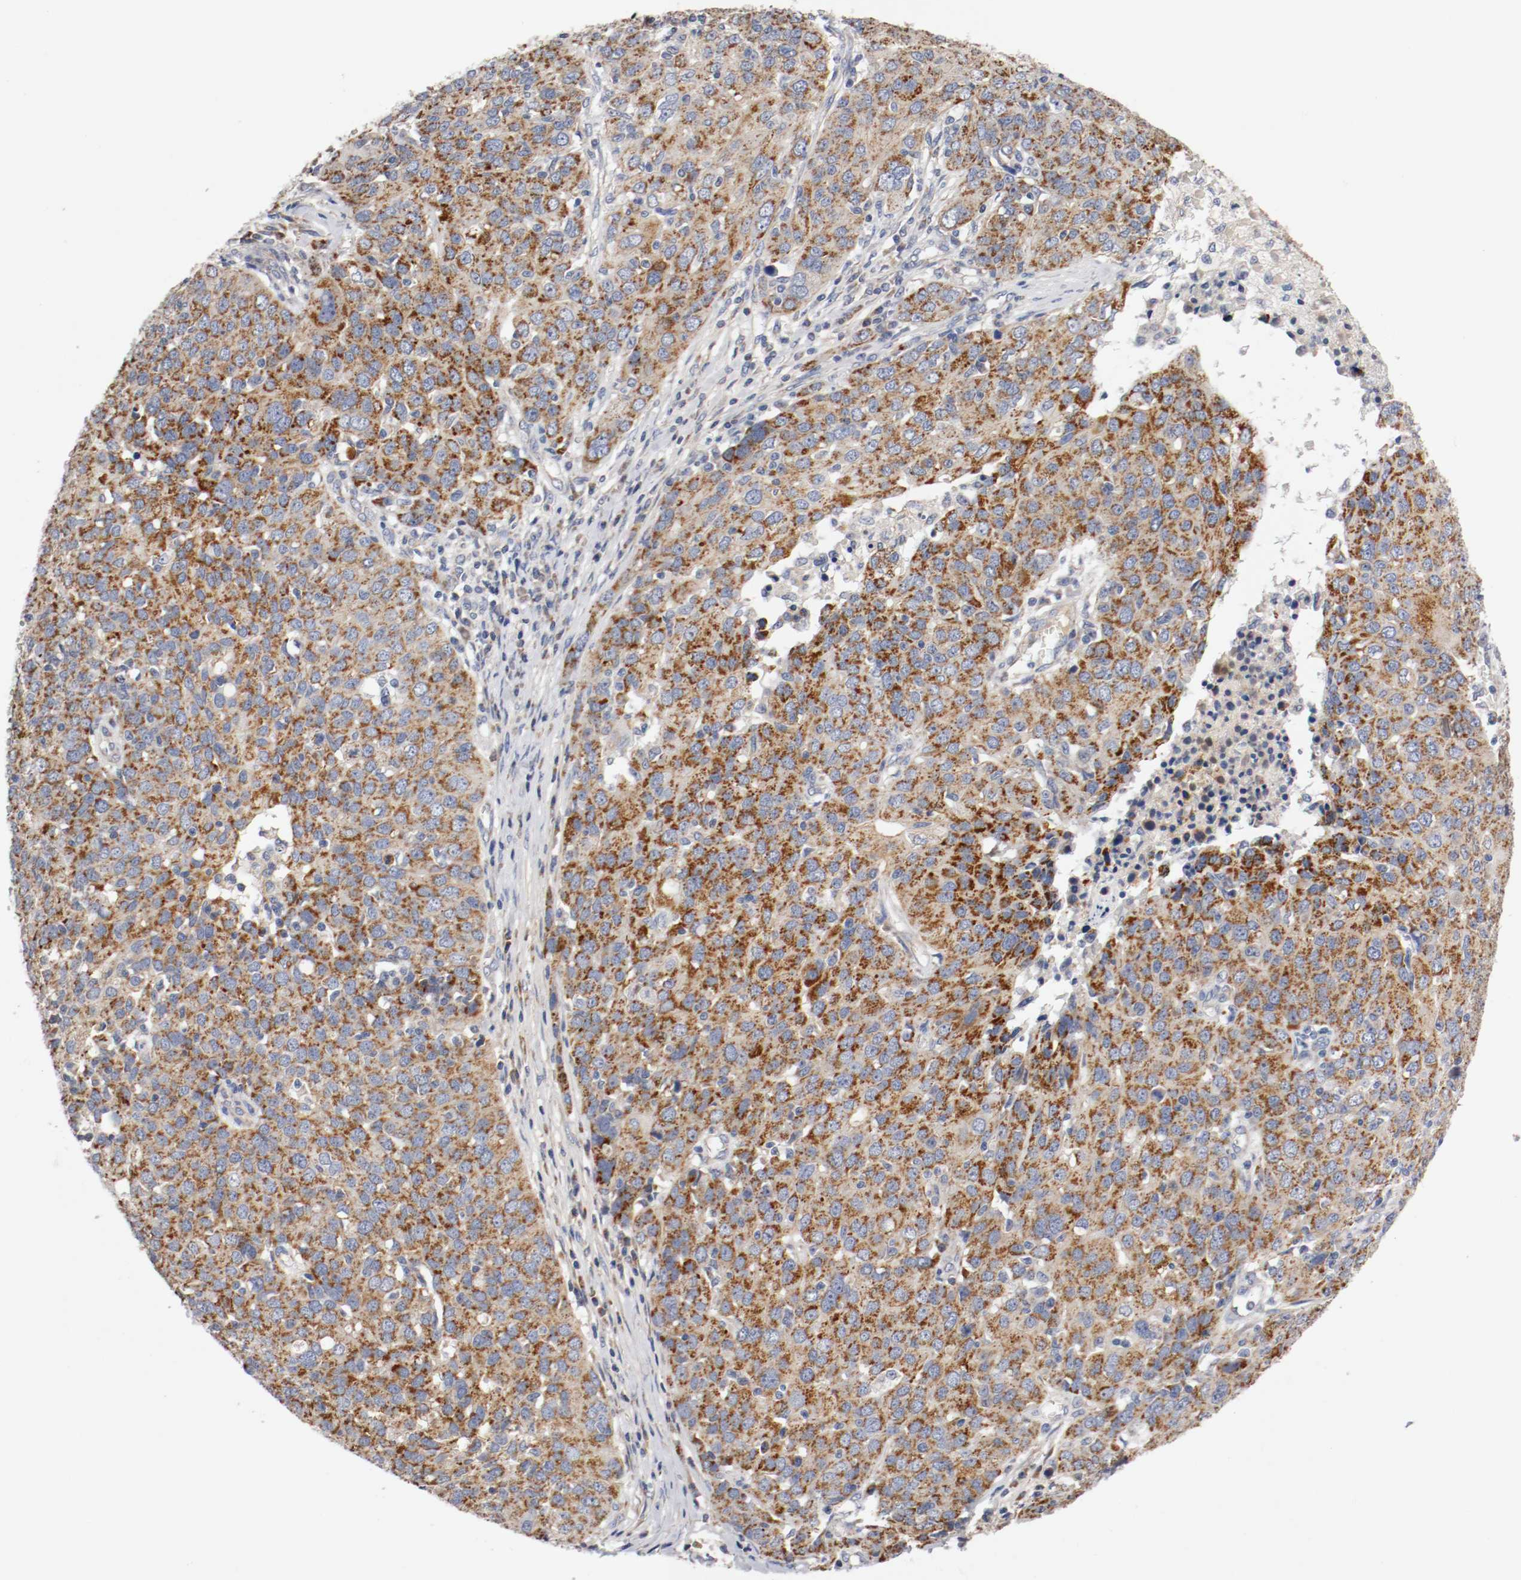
{"staining": {"intensity": "strong", "quantity": ">75%", "location": "cytoplasmic/membranous"}, "tissue": "ovarian cancer", "cell_type": "Tumor cells", "image_type": "cancer", "snomed": [{"axis": "morphology", "description": "Carcinoma, endometroid"}, {"axis": "topography", "description": "Ovary"}], "caption": "Brown immunohistochemical staining in human ovarian cancer exhibits strong cytoplasmic/membranous staining in approximately >75% of tumor cells. The staining is performed using DAB brown chromogen to label protein expression. The nuclei are counter-stained blue using hematoxylin.", "gene": "PCSK6", "patient": {"sex": "female", "age": 50}}